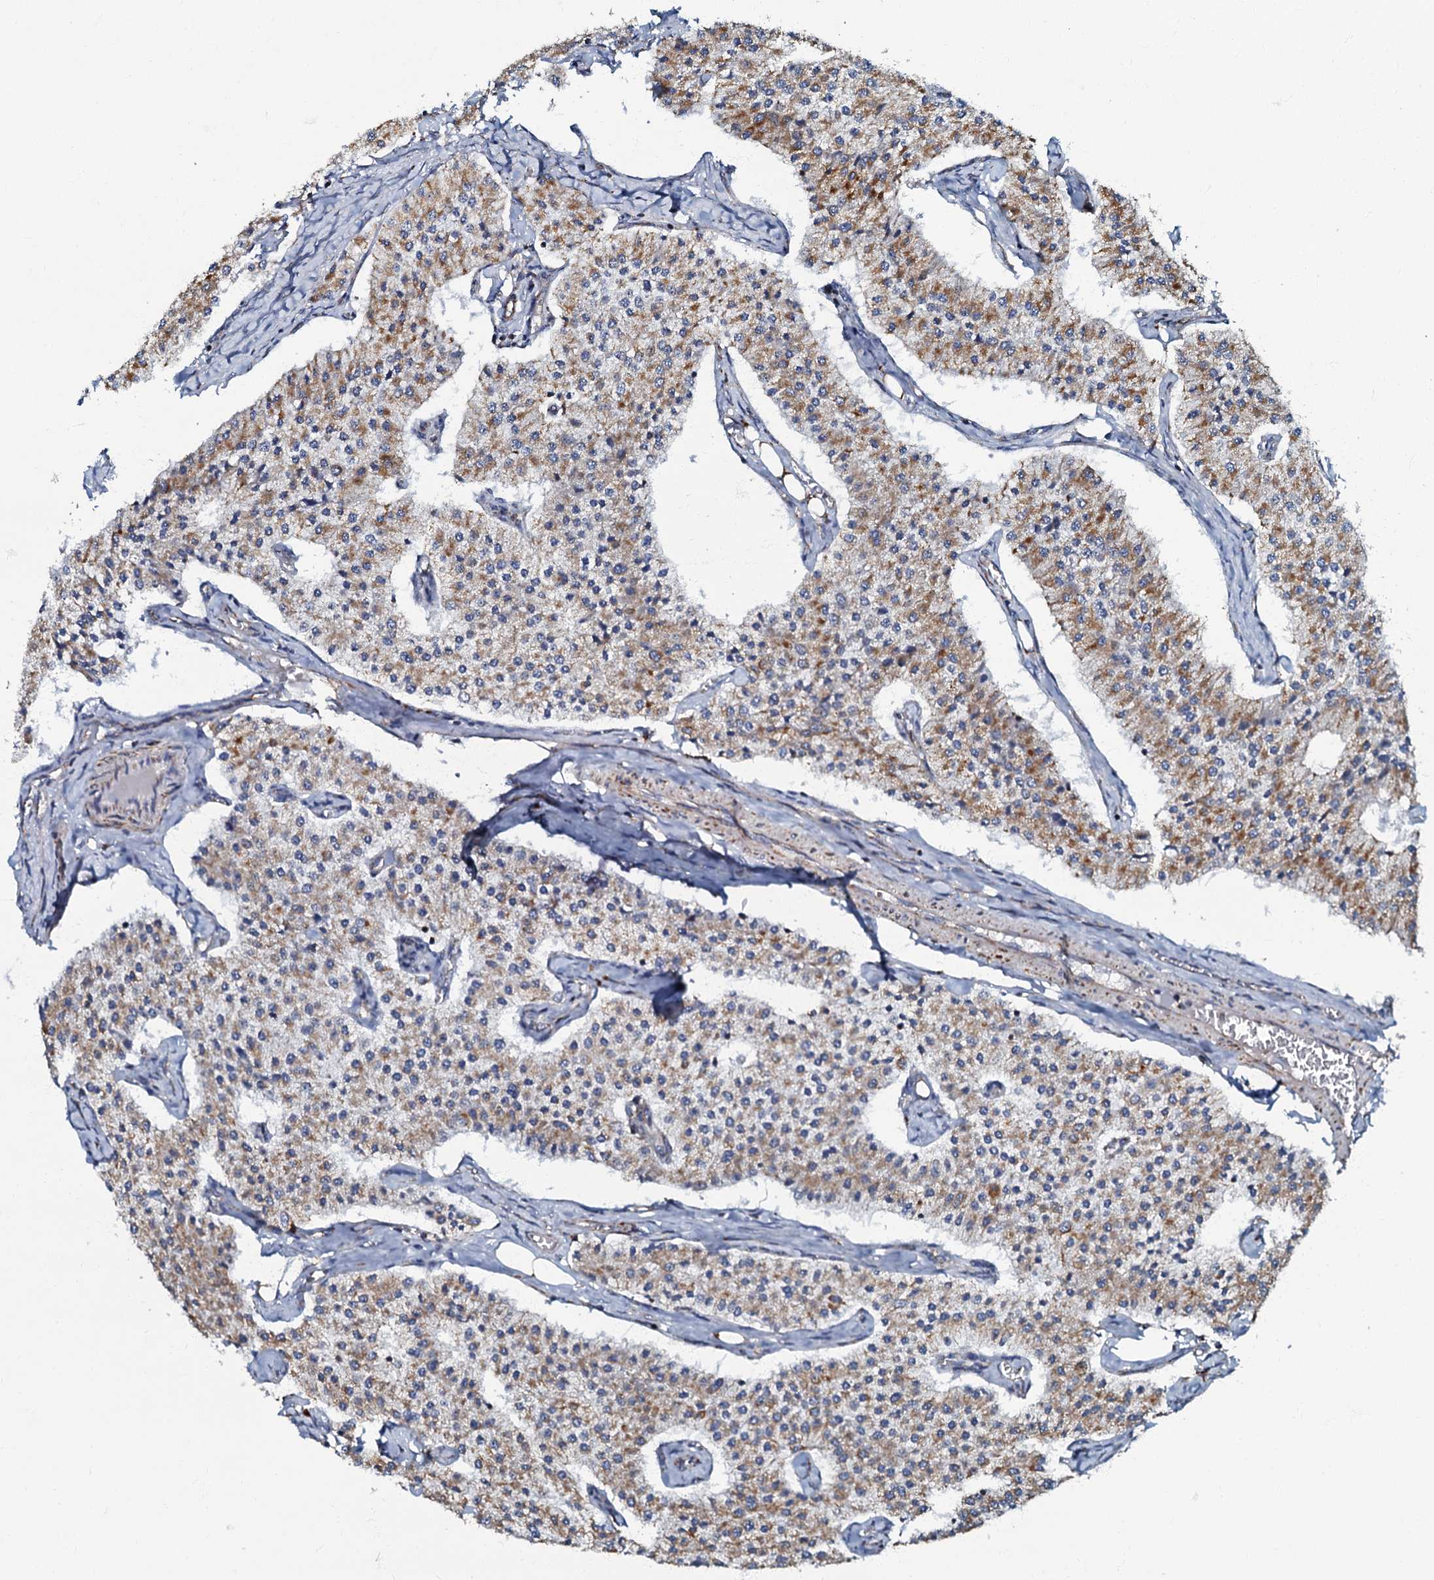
{"staining": {"intensity": "moderate", "quantity": ">75%", "location": "cytoplasmic/membranous"}, "tissue": "carcinoid", "cell_type": "Tumor cells", "image_type": "cancer", "snomed": [{"axis": "morphology", "description": "Carcinoid, malignant, NOS"}, {"axis": "topography", "description": "Colon"}], "caption": "Moderate cytoplasmic/membranous staining is present in approximately >75% of tumor cells in carcinoid (malignant).", "gene": "NDUFA12", "patient": {"sex": "female", "age": 52}}